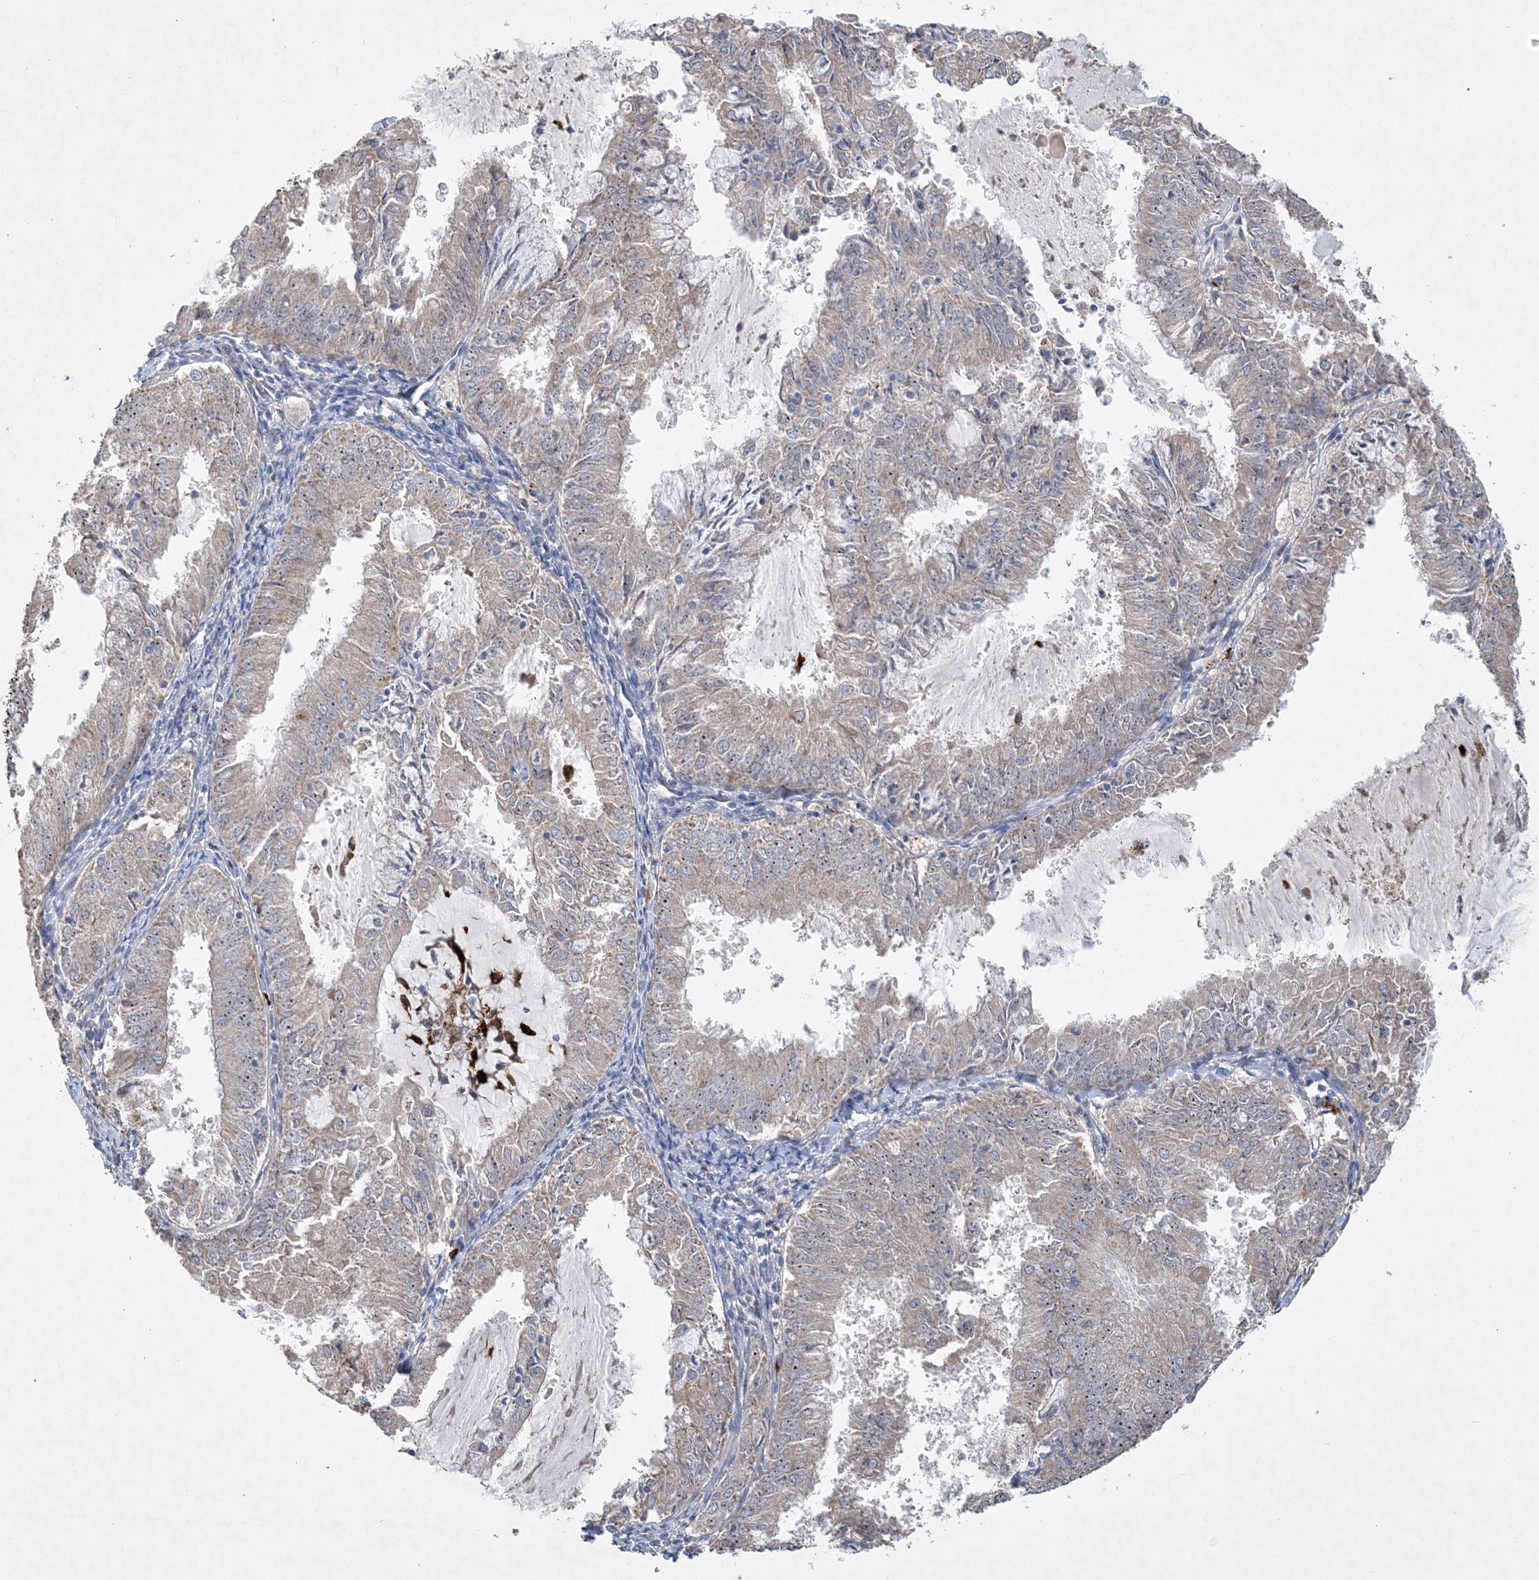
{"staining": {"intensity": "moderate", "quantity": "25%-75%", "location": "cytoplasmic/membranous,nuclear"}, "tissue": "endometrial cancer", "cell_type": "Tumor cells", "image_type": "cancer", "snomed": [{"axis": "morphology", "description": "Adenocarcinoma, NOS"}, {"axis": "topography", "description": "Endometrium"}], "caption": "IHC photomicrograph of endometrial cancer stained for a protein (brown), which demonstrates medium levels of moderate cytoplasmic/membranous and nuclear expression in approximately 25%-75% of tumor cells.", "gene": "FEZ2", "patient": {"sex": "female", "age": 57}}